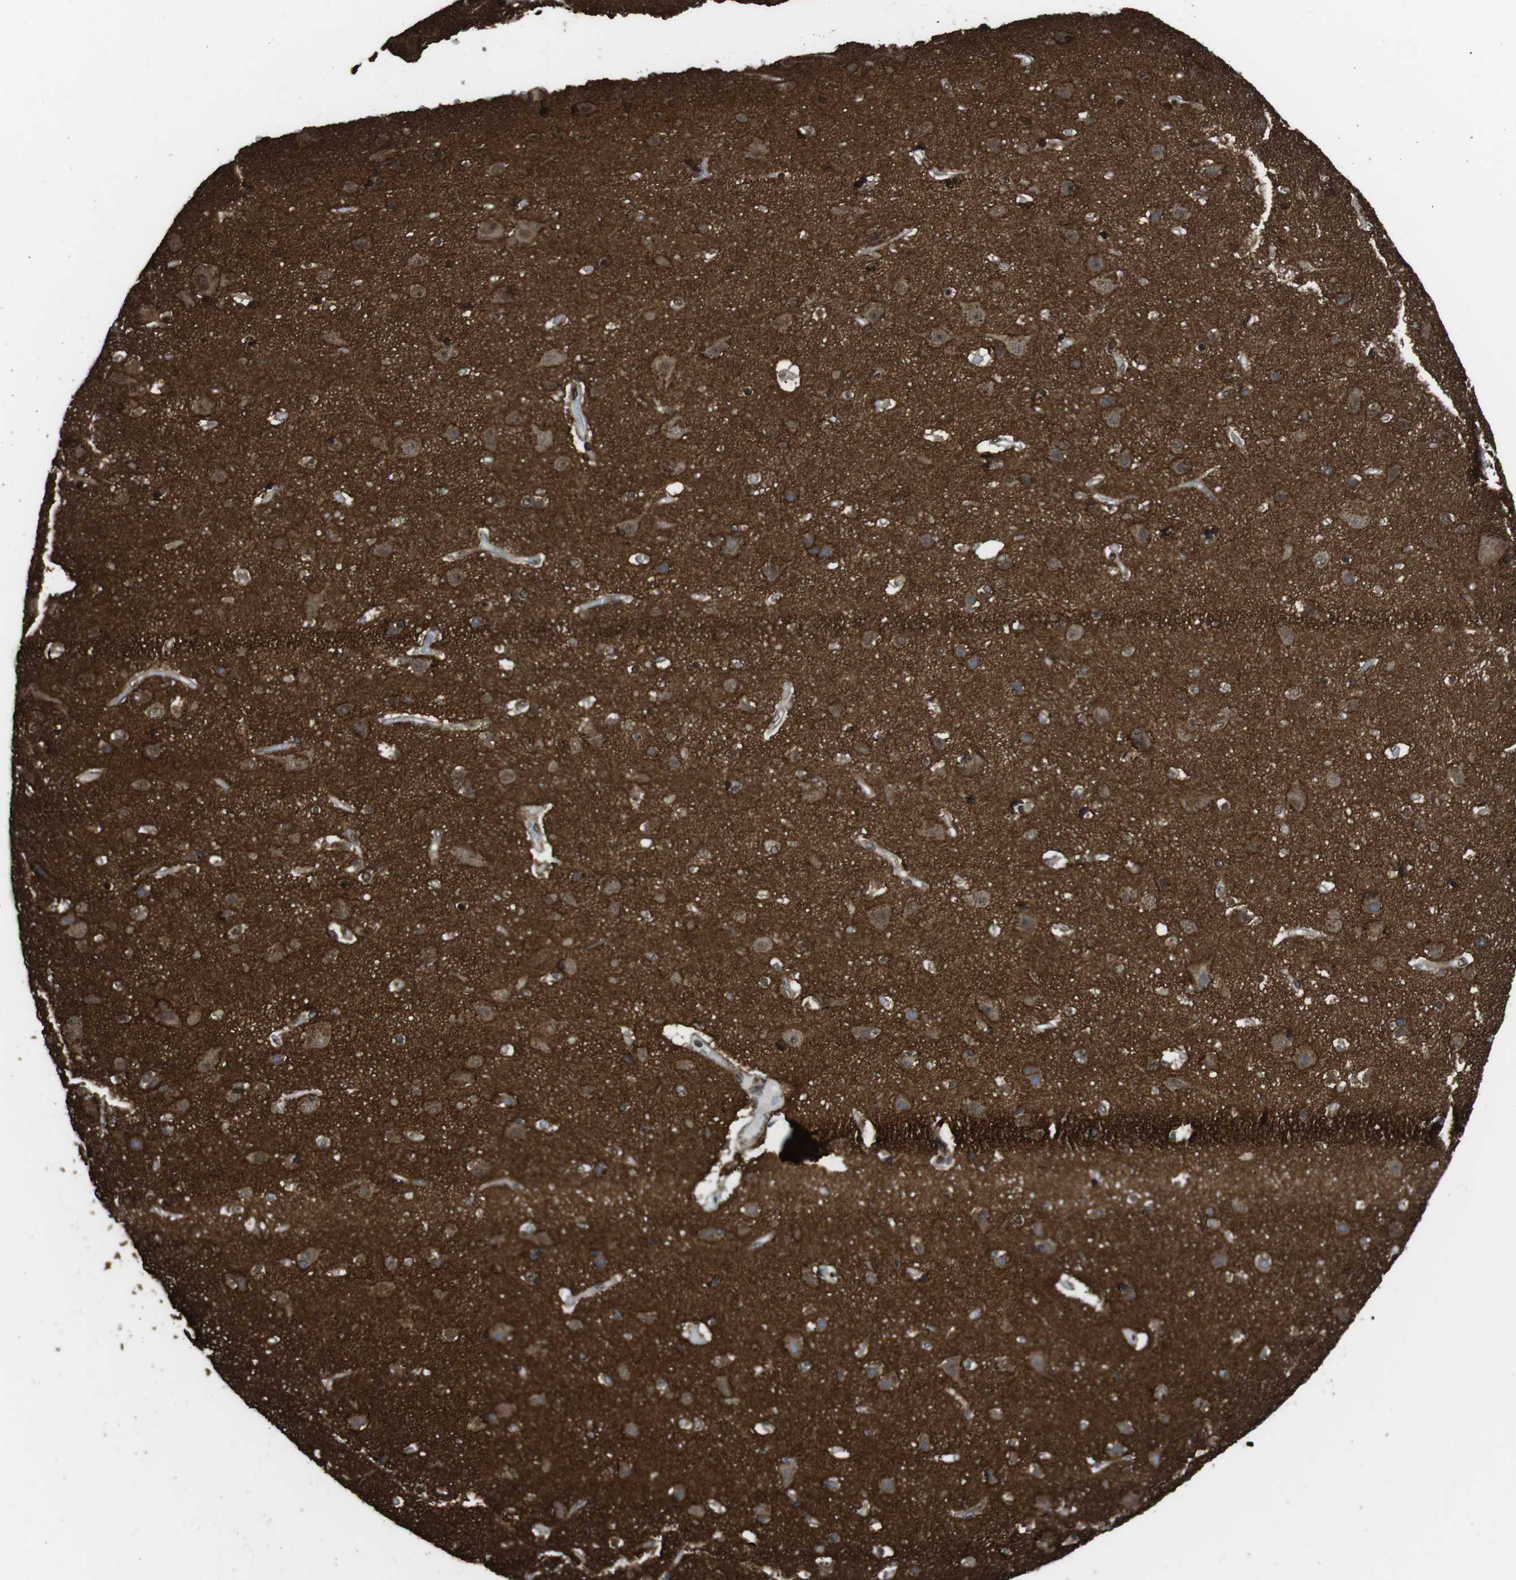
{"staining": {"intensity": "strong", "quantity": "25%-75%", "location": "nuclear"}, "tissue": "cerebral cortex", "cell_type": "Endothelial cells", "image_type": "normal", "snomed": [{"axis": "morphology", "description": "Normal tissue, NOS"}, {"axis": "topography", "description": "Cerebral cortex"}], "caption": "Cerebral cortex stained with immunohistochemistry reveals strong nuclear staining in approximately 25%-75% of endothelial cells. Using DAB (3,3'-diaminobenzidine) (brown) and hematoxylin (blue) stains, captured at high magnification using brightfield microscopy.", "gene": "GAP43", "patient": {"sex": "female", "age": 54}}